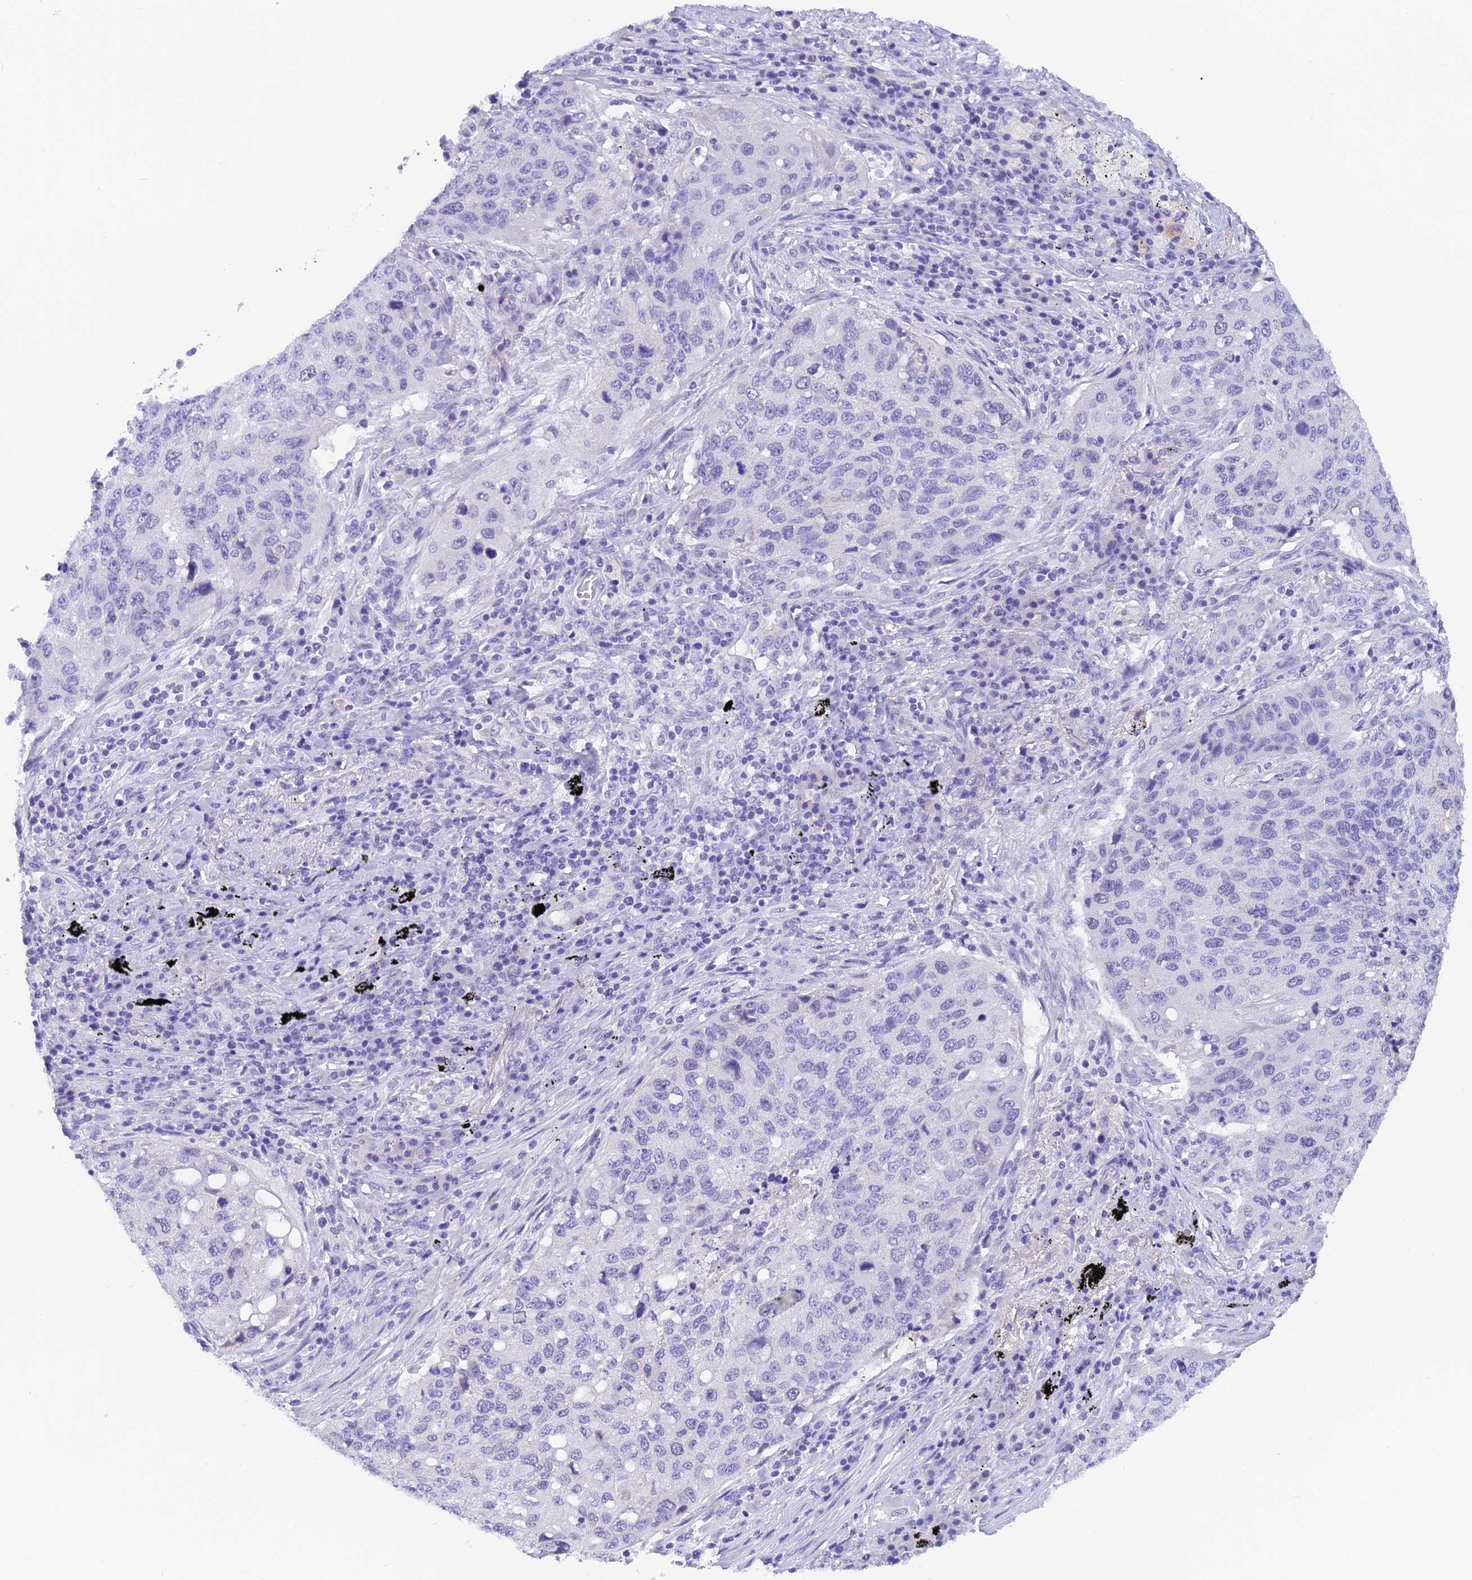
{"staining": {"intensity": "negative", "quantity": "none", "location": "none"}, "tissue": "lung cancer", "cell_type": "Tumor cells", "image_type": "cancer", "snomed": [{"axis": "morphology", "description": "Squamous cell carcinoma, NOS"}, {"axis": "topography", "description": "Lung"}], "caption": "High magnification brightfield microscopy of lung cancer (squamous cell carcinoma) stained with DAB (3,3'-diaminobenzidine) (brown) and counterstained with hematoxylin (blue): tumor cells show no significant positivity.", "gene": "KDELR3", "patient": {"sex": "female", "age": 63}}